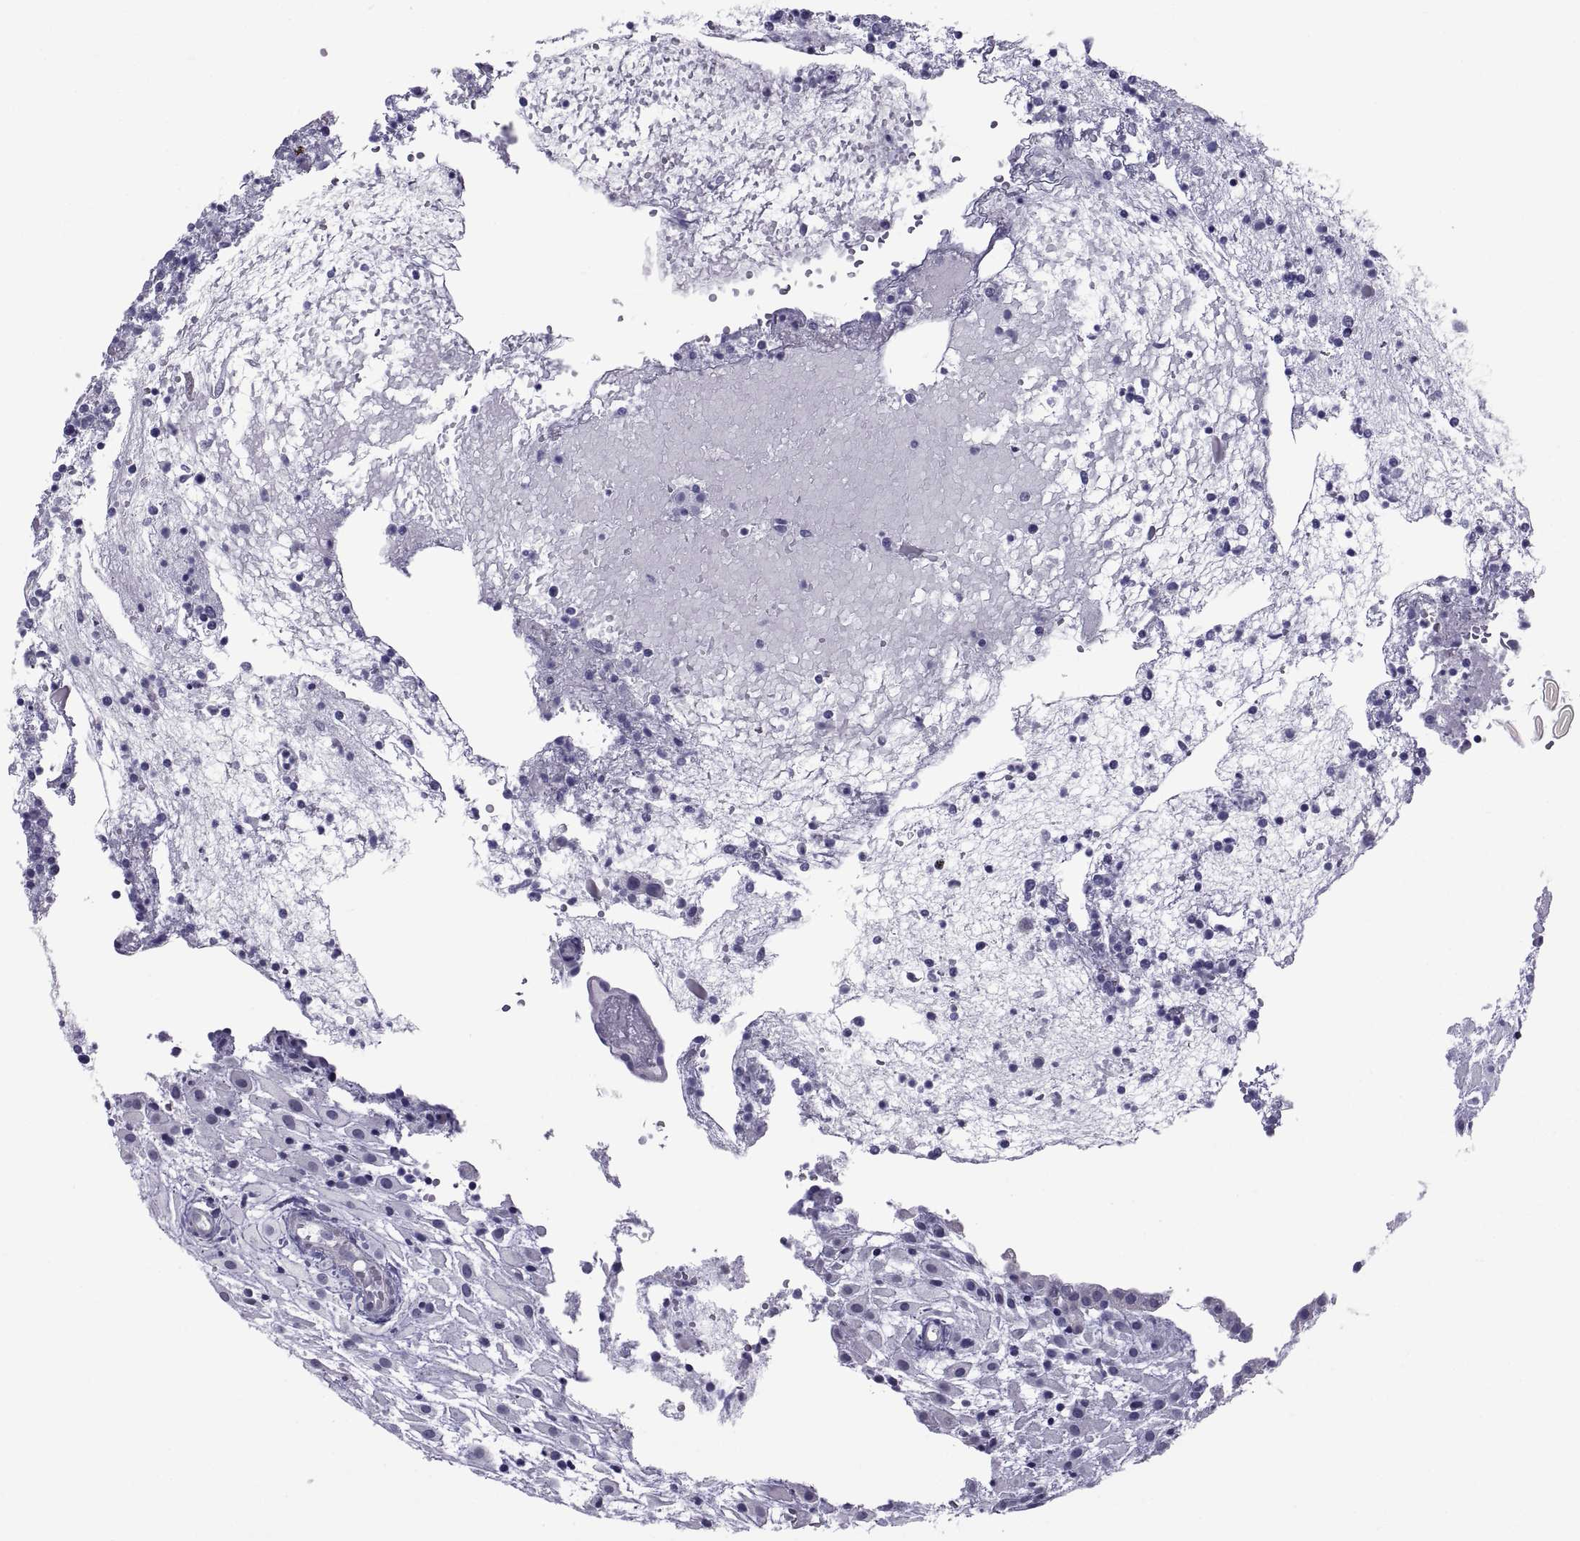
{"staining": {"intensity": "negative", "quantity": "none", "location": "none"}, "tissue": "placenta", "cell_type": "Decidual cells", "image_type": "normal", "snomed": [{"axis": "morphology", "description": "Normal tissue, NOS"}, {"axis": "topography", "description": "Placenta"}], "caption": "Immunohistochemical staining of benign placenta reveals no significant positivity in decidual cells.", "gene": "MAGEB1", "patient": {"sex": "female", "age": 24}}